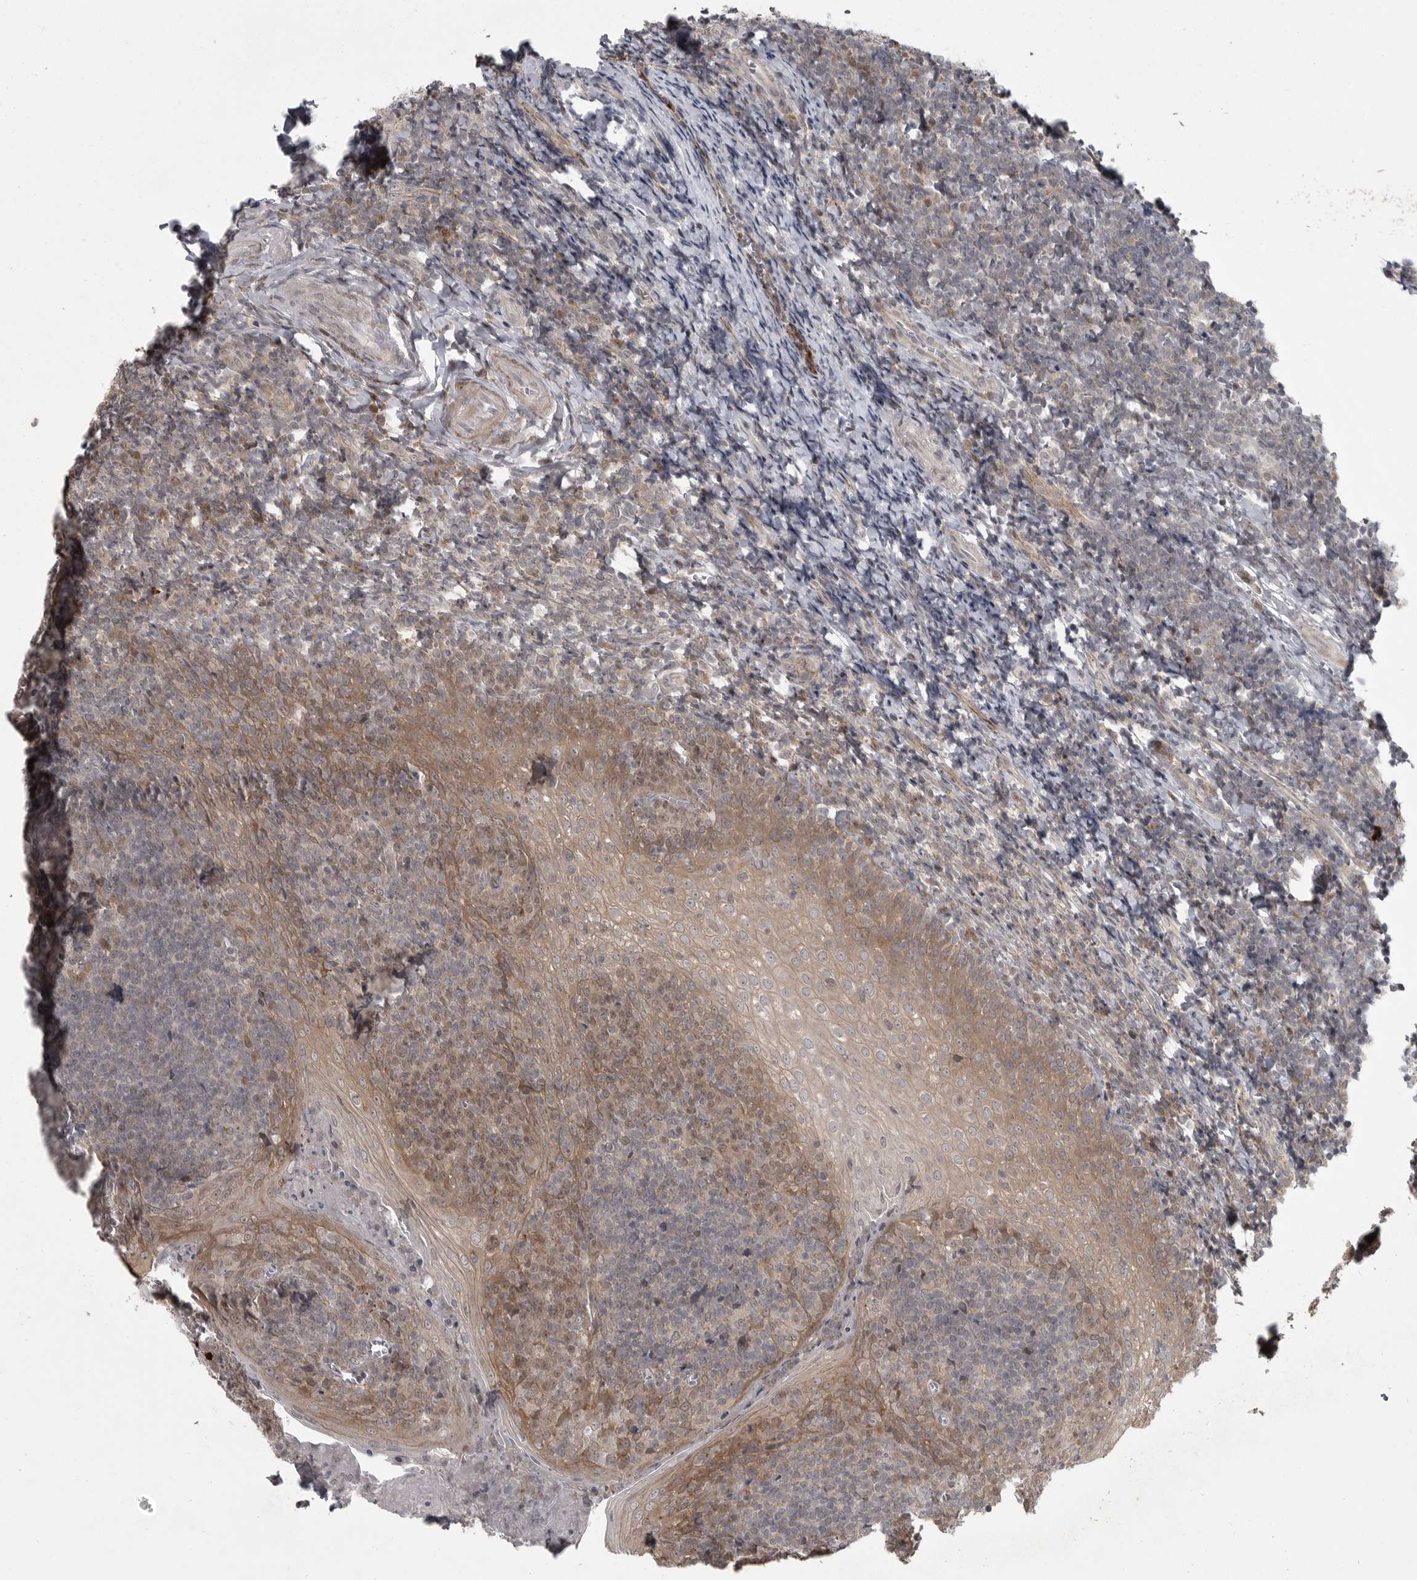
{"staining": {"intensity": "negative", "quantity": "none", "location": "none"}, "tissue": "tonsil", "cell_type": "Germinal center cells", "image_type": "normal", "snomed": [{"axis": "morphology", "description": "Normal tissue, NOS"}, {"axis": "topography", "description": "Tonsil"}], "caption": "A high-resolution photomicrograph shows IHC staining of benign tonsil, which exhibits no significant positivity in germinal center cells.", "gene": "PPP1R9A", "patient": {"sex": "male", "age": 27}}